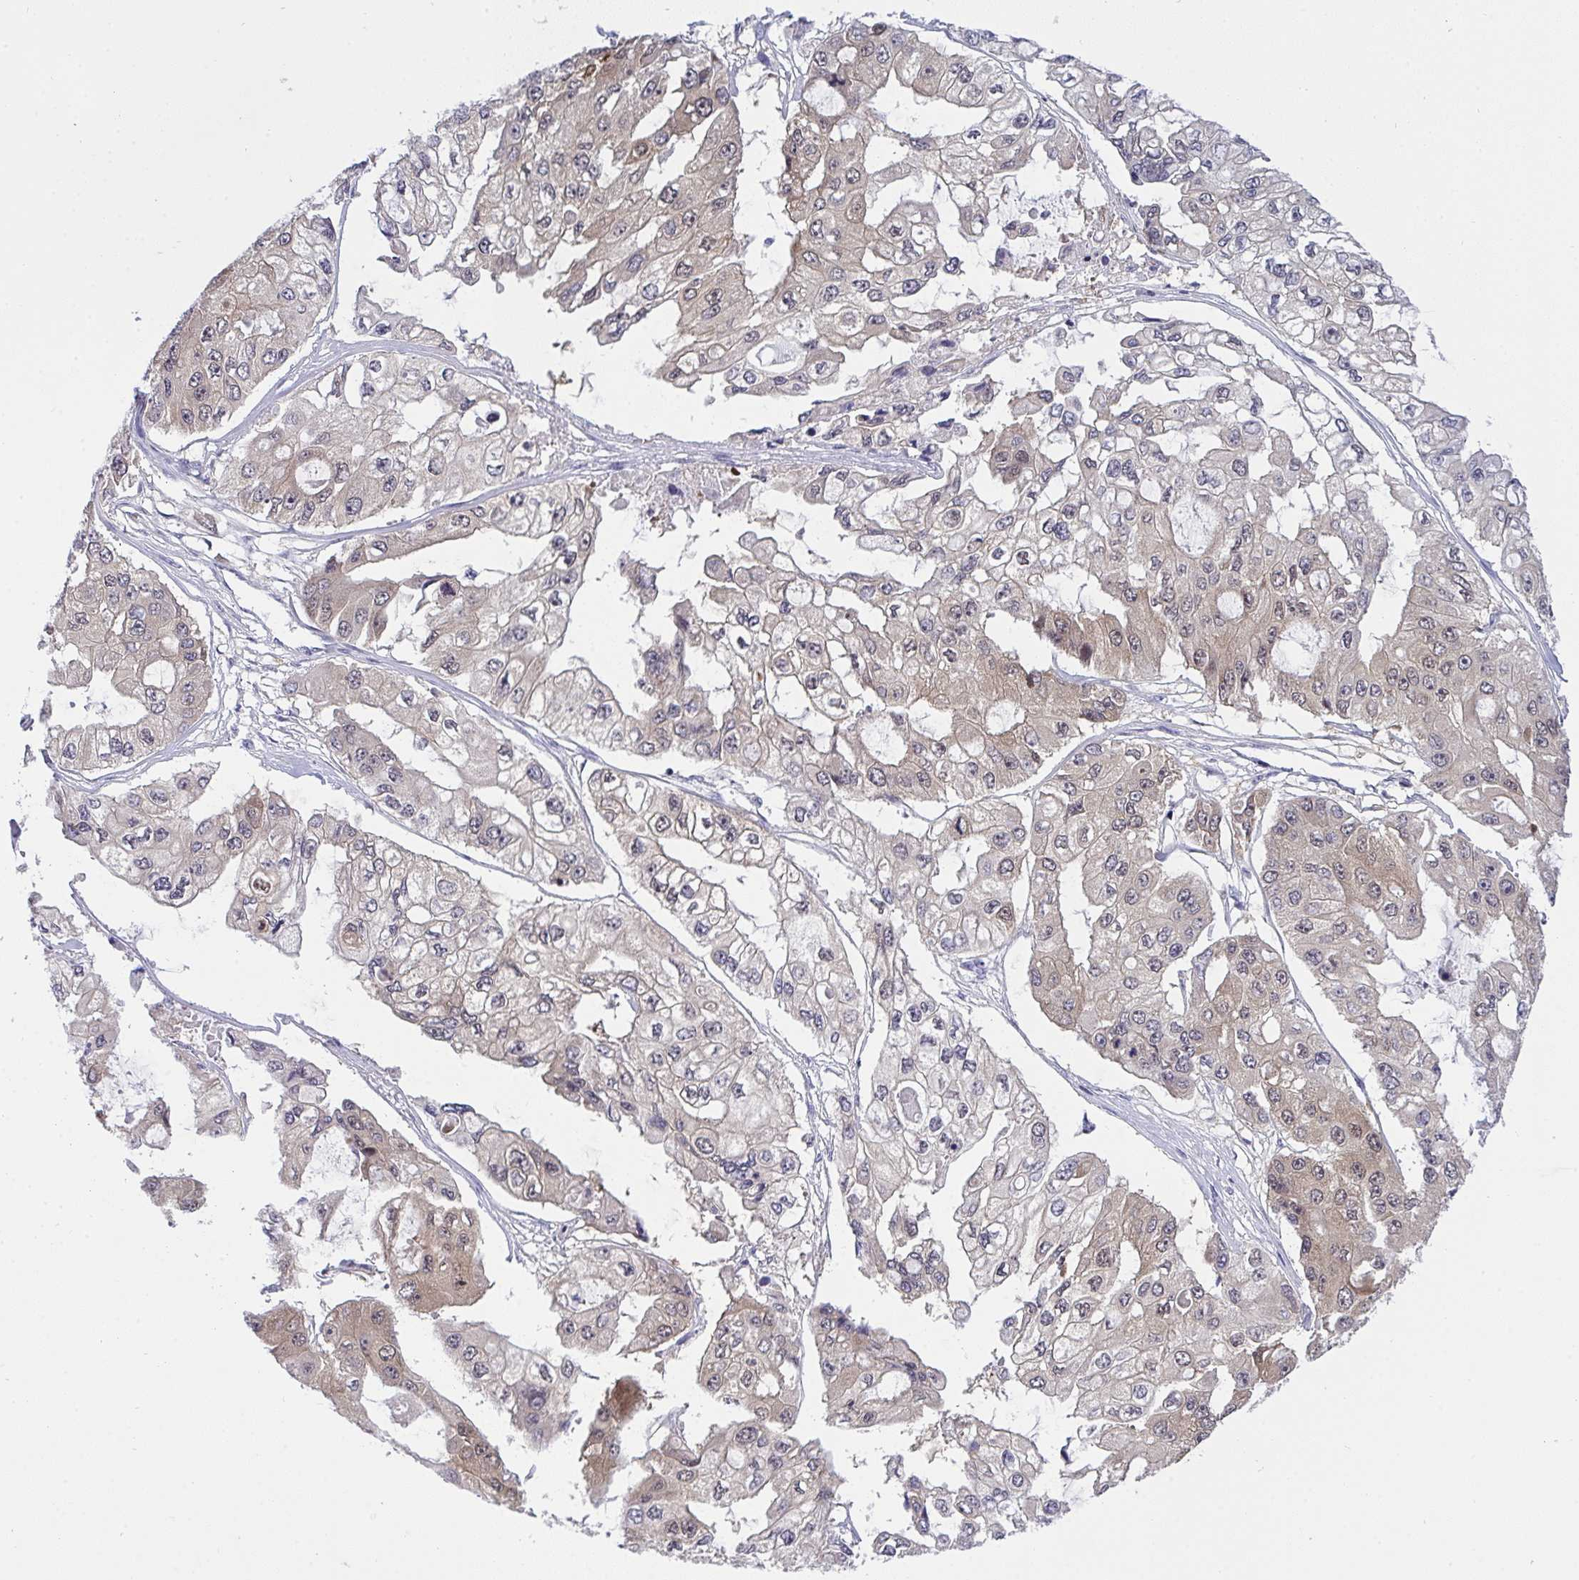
{"staining": {"intensity": "weak", "quantity": "25%-75%", "location": "cytoplasmic/membranous,nuclear"}, "tissue": "ovarian cancer", "cell_type": "Tumor cells", "image_type": "cancer", "snomed": [{"axis": "morphology", "description": "Cystadenocarcinoma, serous, NOS"}, {"axis": "topography", "description": "Ovary"}], "caption": "Ovarian cancer stained with a protein marker shows weak staining in tumor cells.", "gene": "HOXD12", "patient": {"sex": "female", "age": 56}}